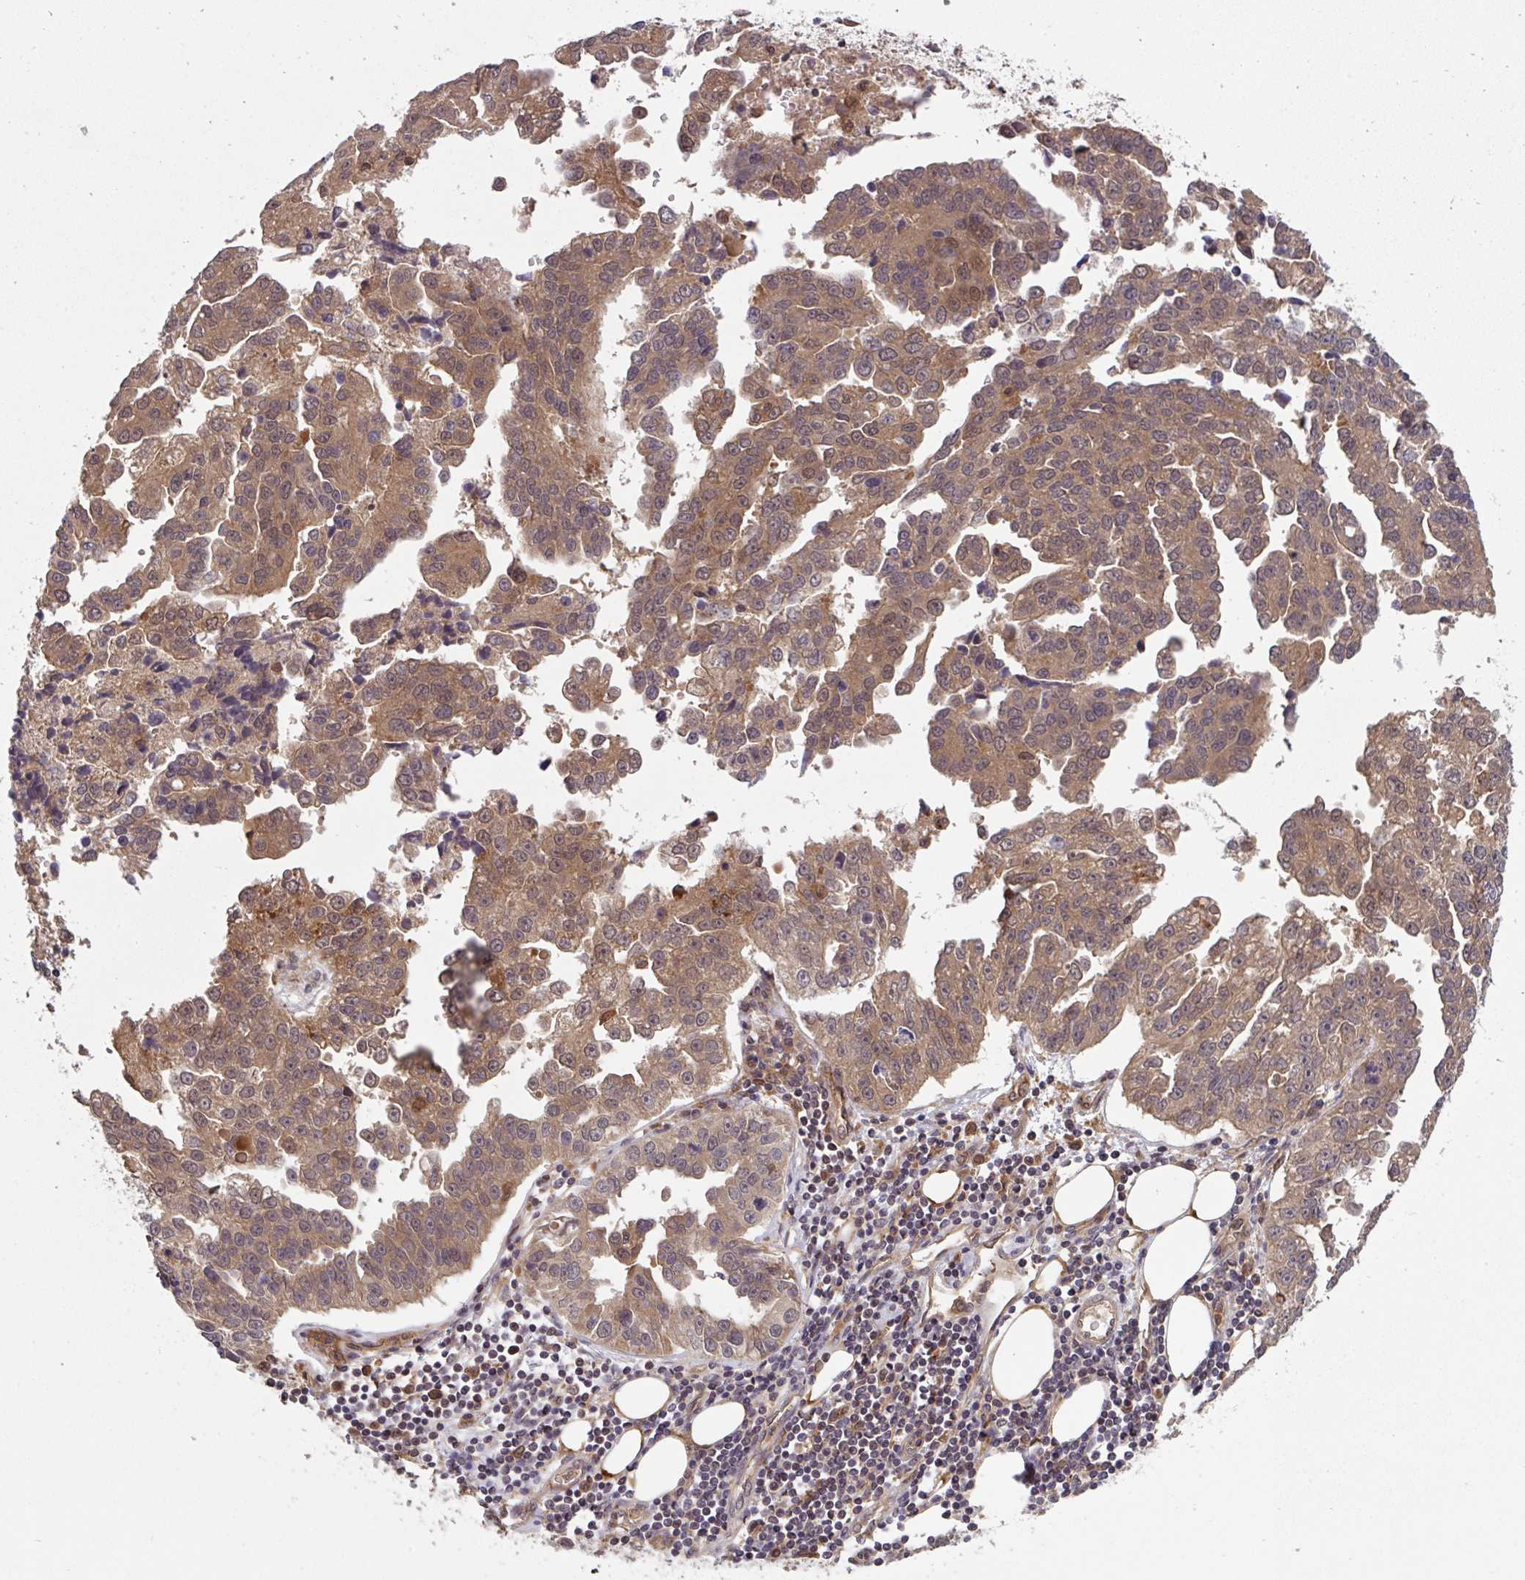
{"staining": {"intensity": "moderate", "quantity": ">75%", "location": "cytoplasmic/membranous,nuclear"}, "tissue": "ovarian cancer", "cell_type": "Tumor cells", "image_type": "cancer", "snomed": [{"axis": "morphology", "description": "Cystadenocarcinoma, serous, NOS"}, {"axis": "topography", "description": "Ovary"}], "caption": "Immunohistochemical staining of ovarian cancer shows medium levels of moderate cytoplasmic/membranous and nuclear protein expression in approximately >75% of tumor cells.", "gene": "TIGAR", "patient": {"sex": "female", "age": 75}}